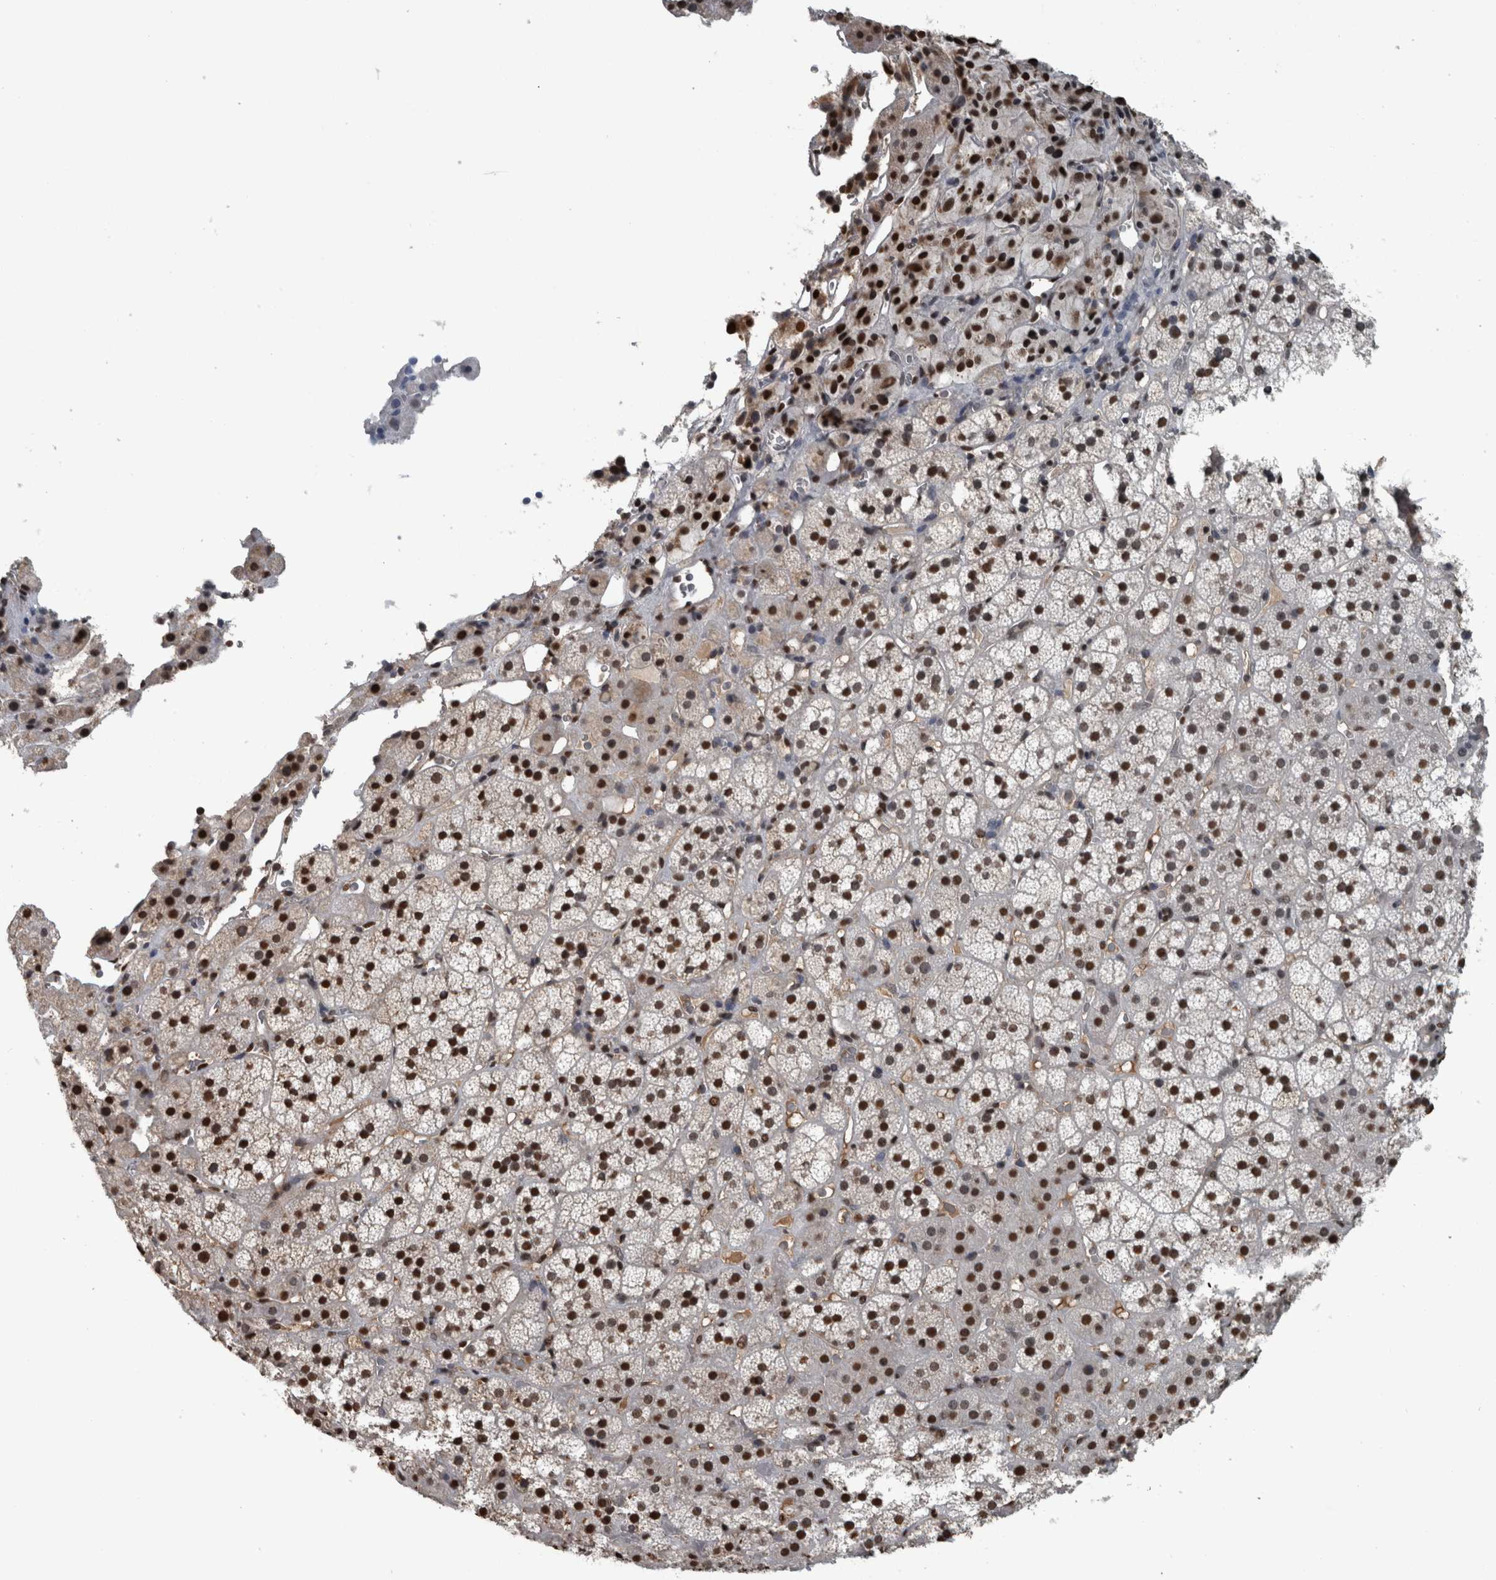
{"staining": {"intensity": "strong", "quantity": ">75%", "location": "nuclear"}, "tissue": "adrenal gland", "cell_type": "Glandular cells", "image_type": "normal", "snomed": [{"axis": "morphology", "description": "Normal tissue, NOS"}, {"axis": "topography", "description": "Adrenal gland"}], "caption": "Immunohistochemistry (IHC) of unremarkable adrenal gland demonstrates high levels of strong nuclear positivity in about >75% of glandular cells. (IHC, brightfield microscopy, high magnification).", "gene": "TGS1", "patient": {"sex": "female", "age": 44}}